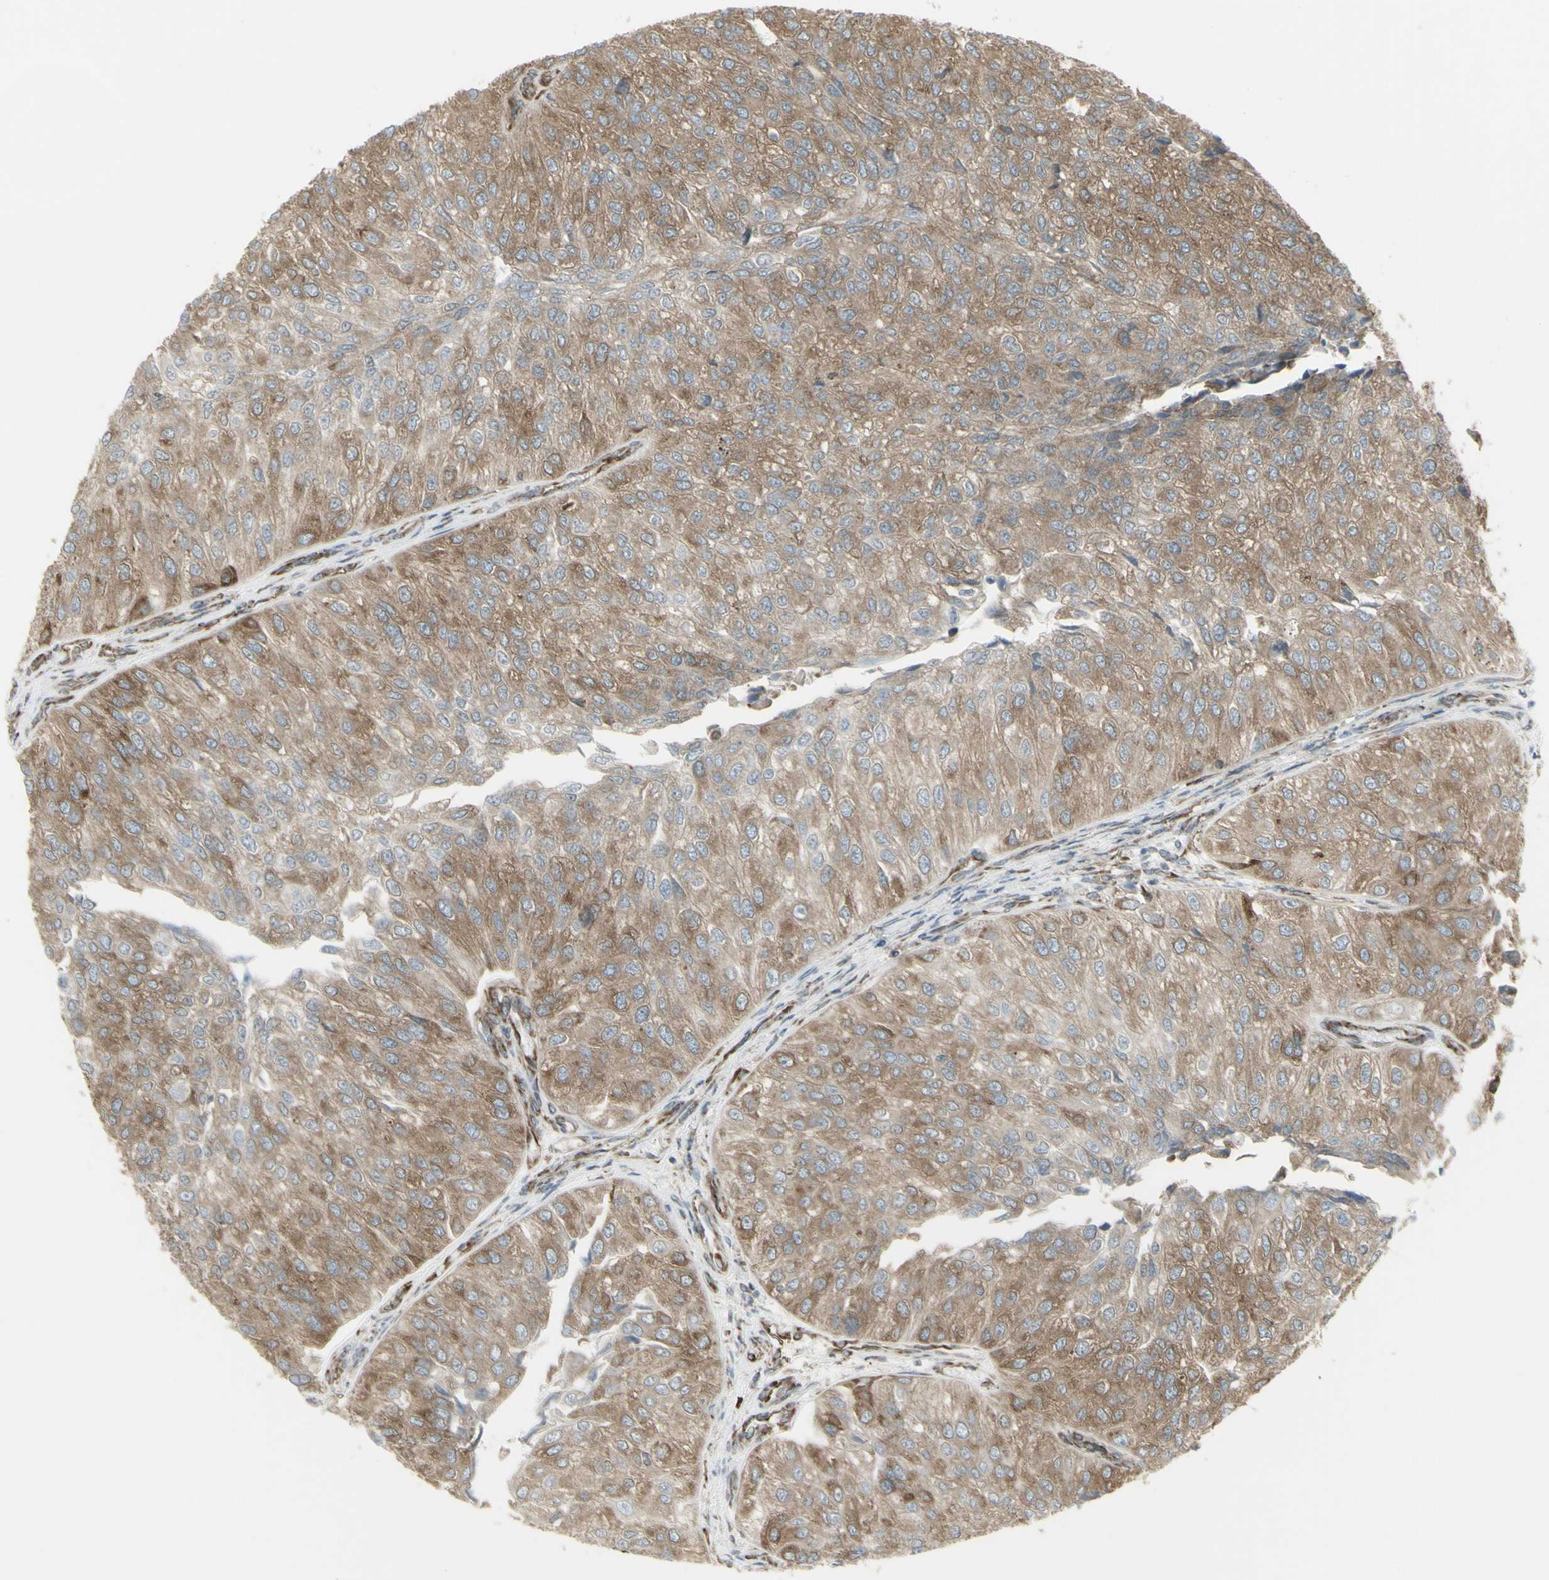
{"staining": {"intensity": "moderate", "quantity": ">75%", "location": "cytoplasmic/membranous"}, "tissue": "urothelial cancer", "cell_type": "Tumor cells", "image_type": "cancer", "snomed": [{"axis": "morphology", "description": "Urothelial carcinoma, High grade"}, {"axis": "topography", "description": "Kidney"}, {"axis": "topography", "description": "Urinary bladder"}], "caption": "An immunohistochemistry image of tumor tissue is shown. Protein staining in brown shows moderate cytoplasmic/membranous positivity in urothelial cancer within tumor cells.", "gene": "FKBP3", "patient": {"sex": "male", "age": 77}}